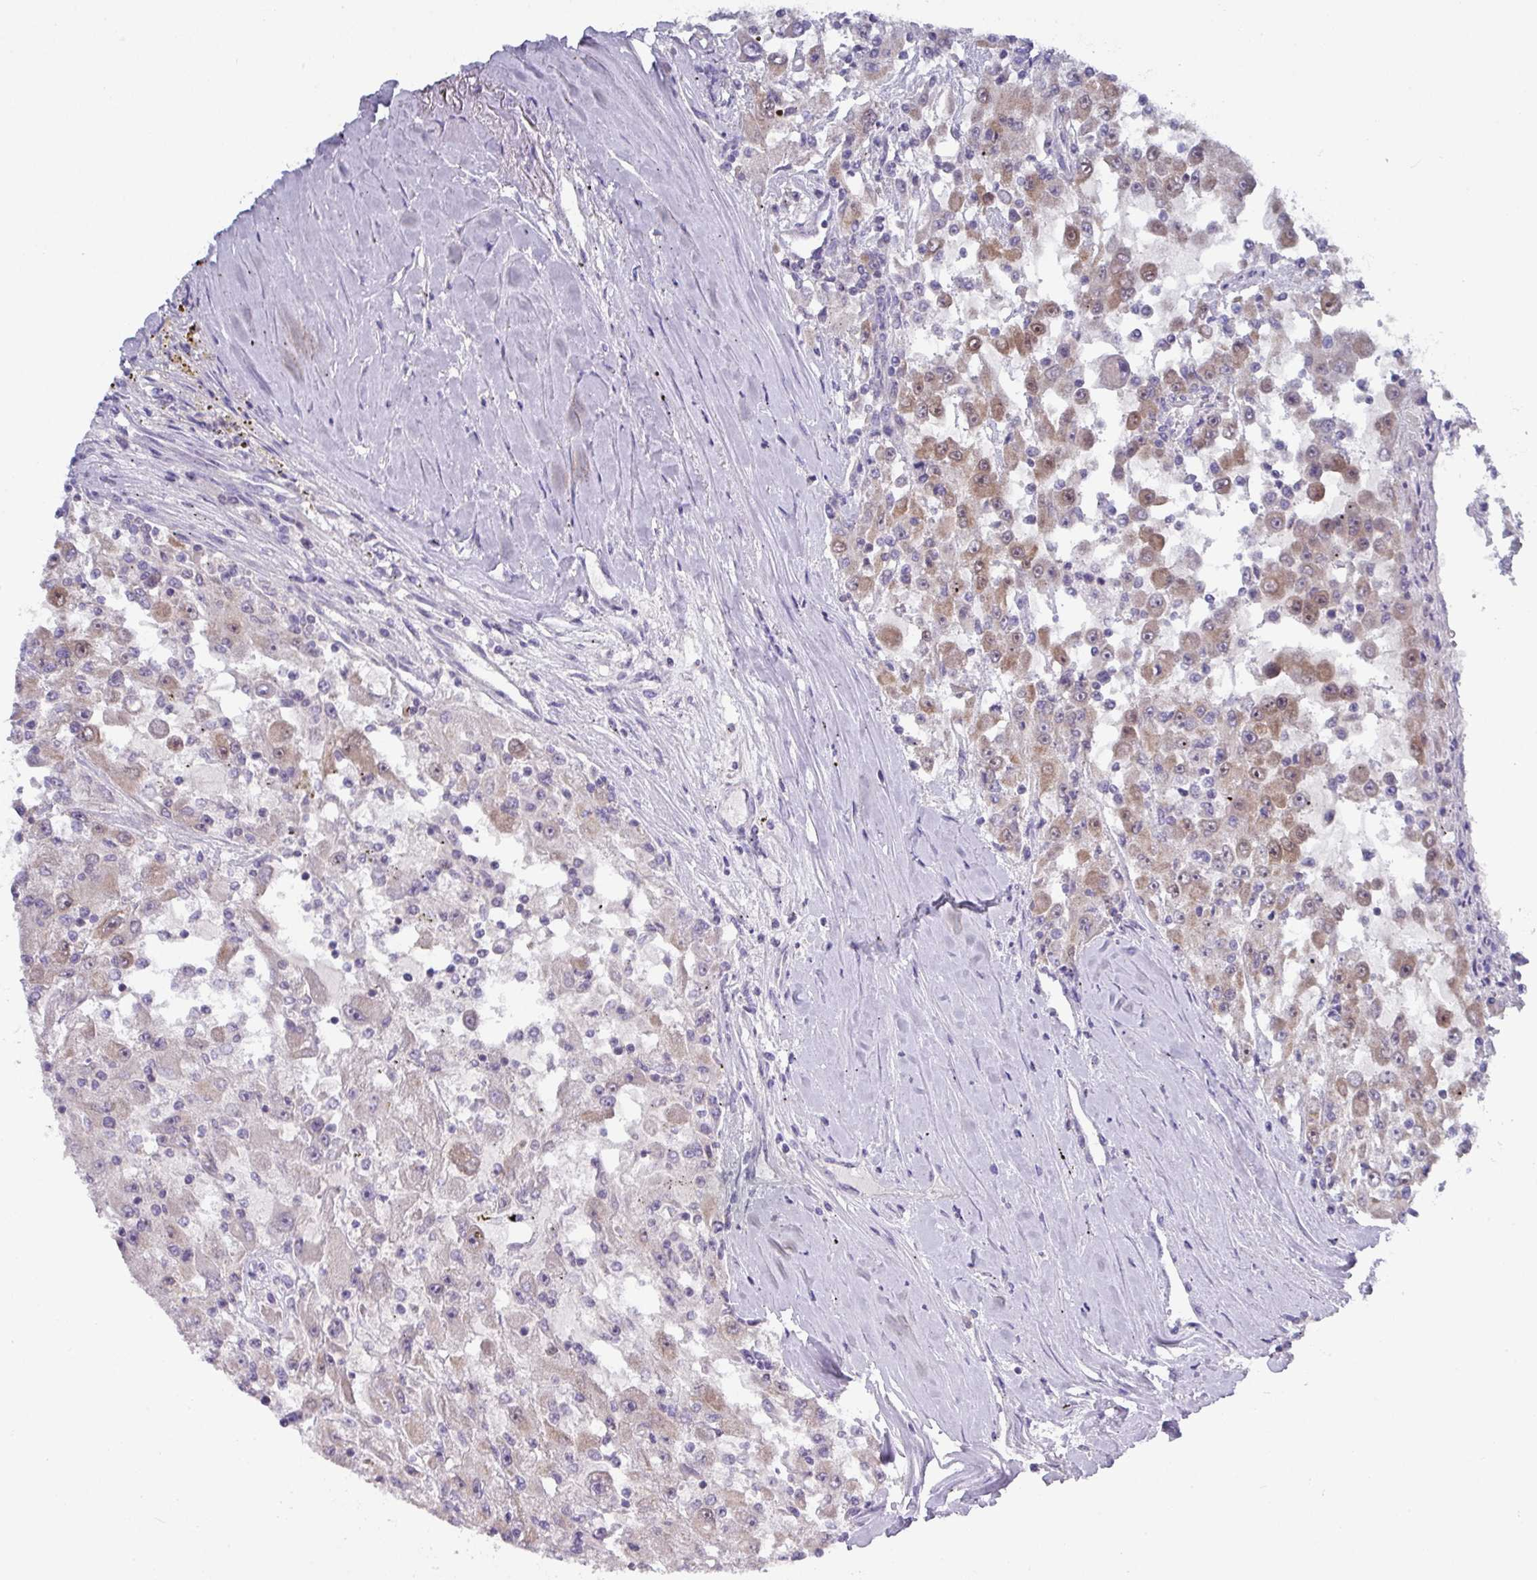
{"staining": {"intensity": "moderate", "quantity": "<25%", "location": "cytoplasmic/membranous,nuclear"}, "tissue": "renal cancer", "cell_type": "Tumor cells", "image_type": "cancer", "snomed": [{"axis": "morphology", "description": "Adenocarcinoma, NOS"}, {"axis": "topography", "description": "Kidney"}], "caption": "Renal adenocarcinoma stained for a protein (brown) reveals moderate cytoplasmic/membranous and nuclear positive expression in about <25% of tumor cells.", "gene": "DCAF12L2", "patient": {"sex": "female", "age": 67}}